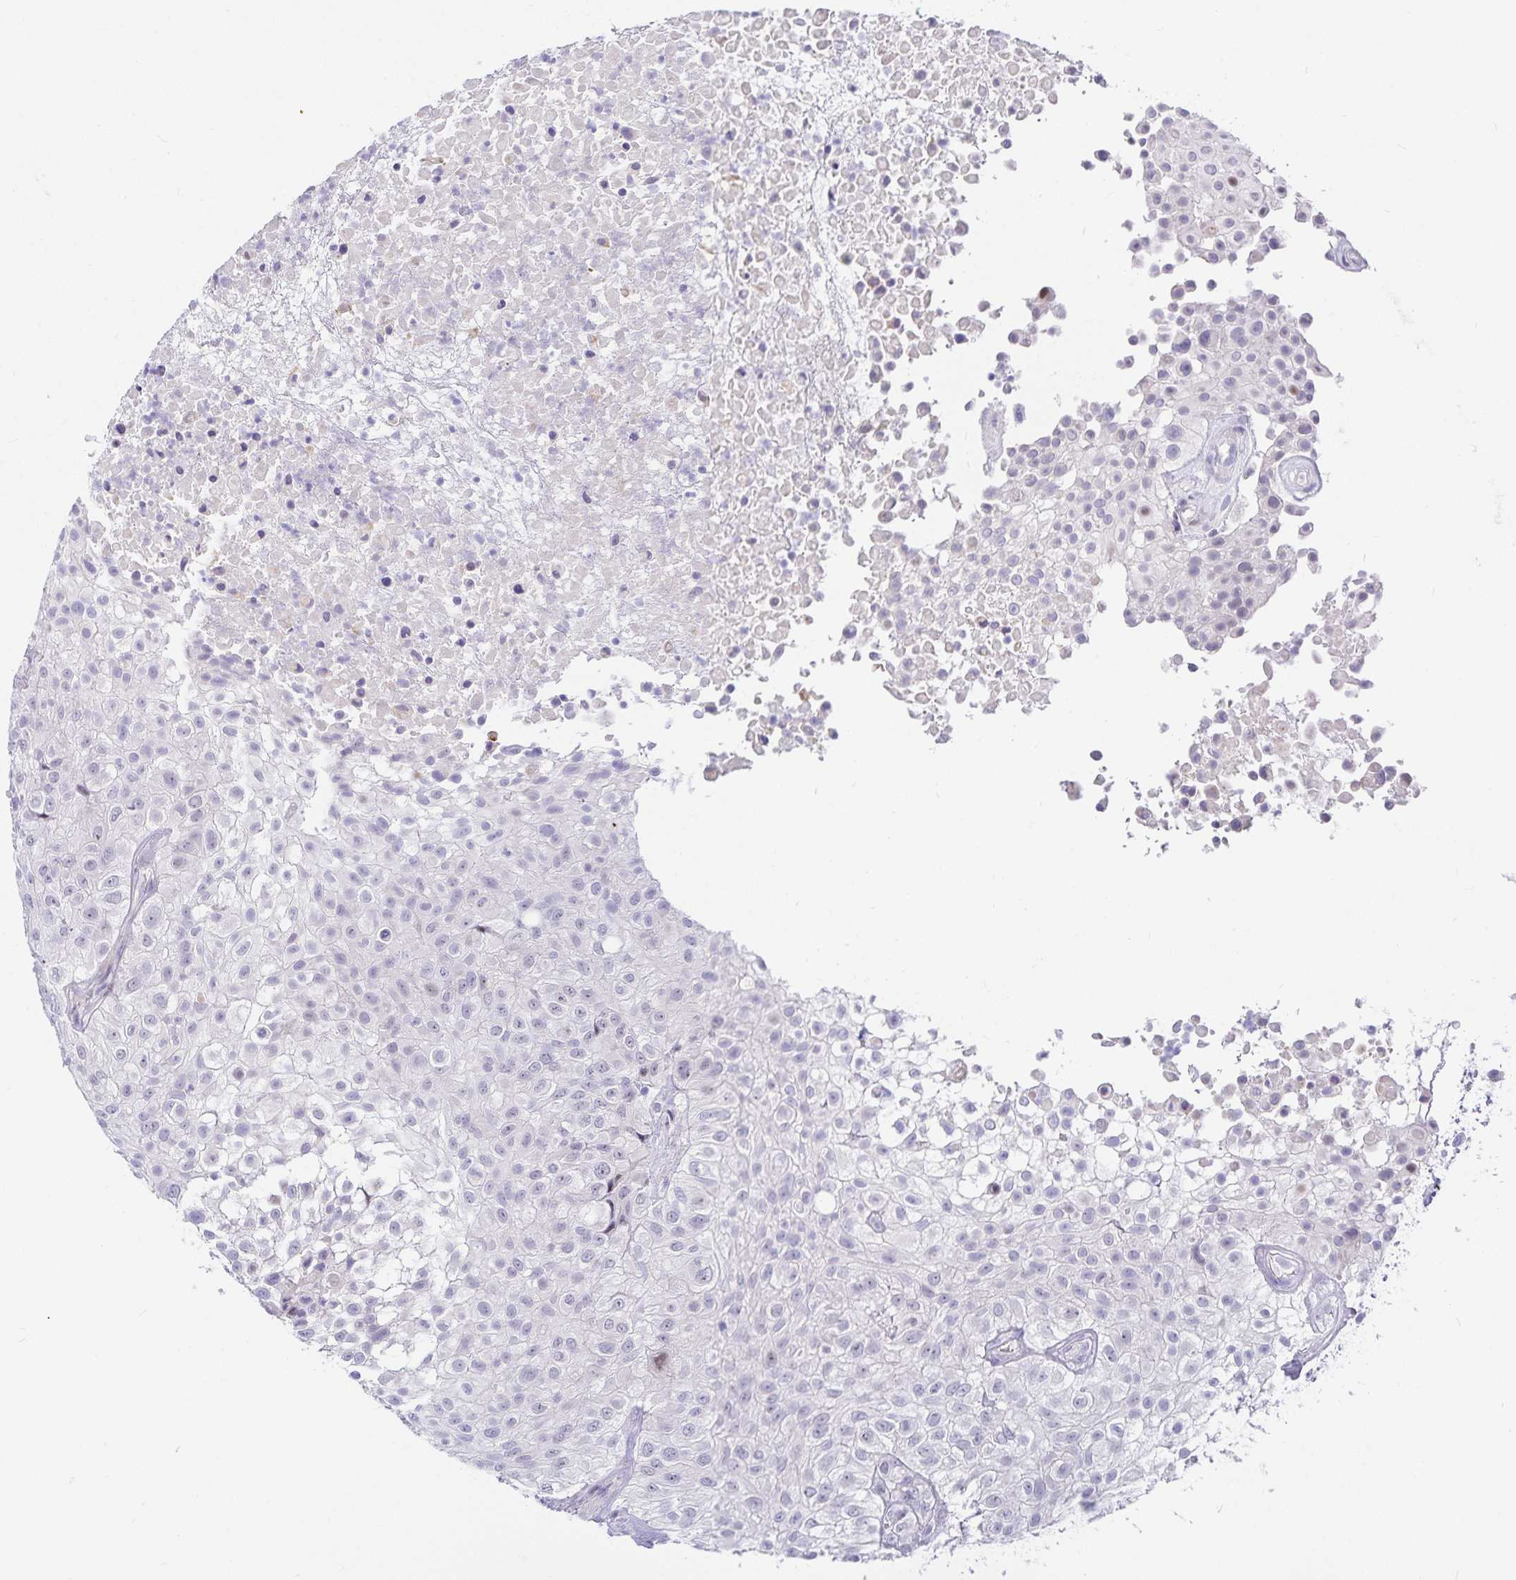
{"staining": {"intensity": "negative", "quantity": "none", "location": "none"}, "tissue": "urothelial cancer", "cell_type": "Tumor cells", "image_type": "cancer", "snomed": [{"axis": "morphology", "description": "Urothelial carcinoma, High grade"}, {"axis": "topography", "description": "Urinary bladder"}], "caption": "Tumor cells are negative for protein expression in human high-grade urothelial carcinoma.", "gene": "KBTBD13", "patient": {"sex": "male", "age": 56}}